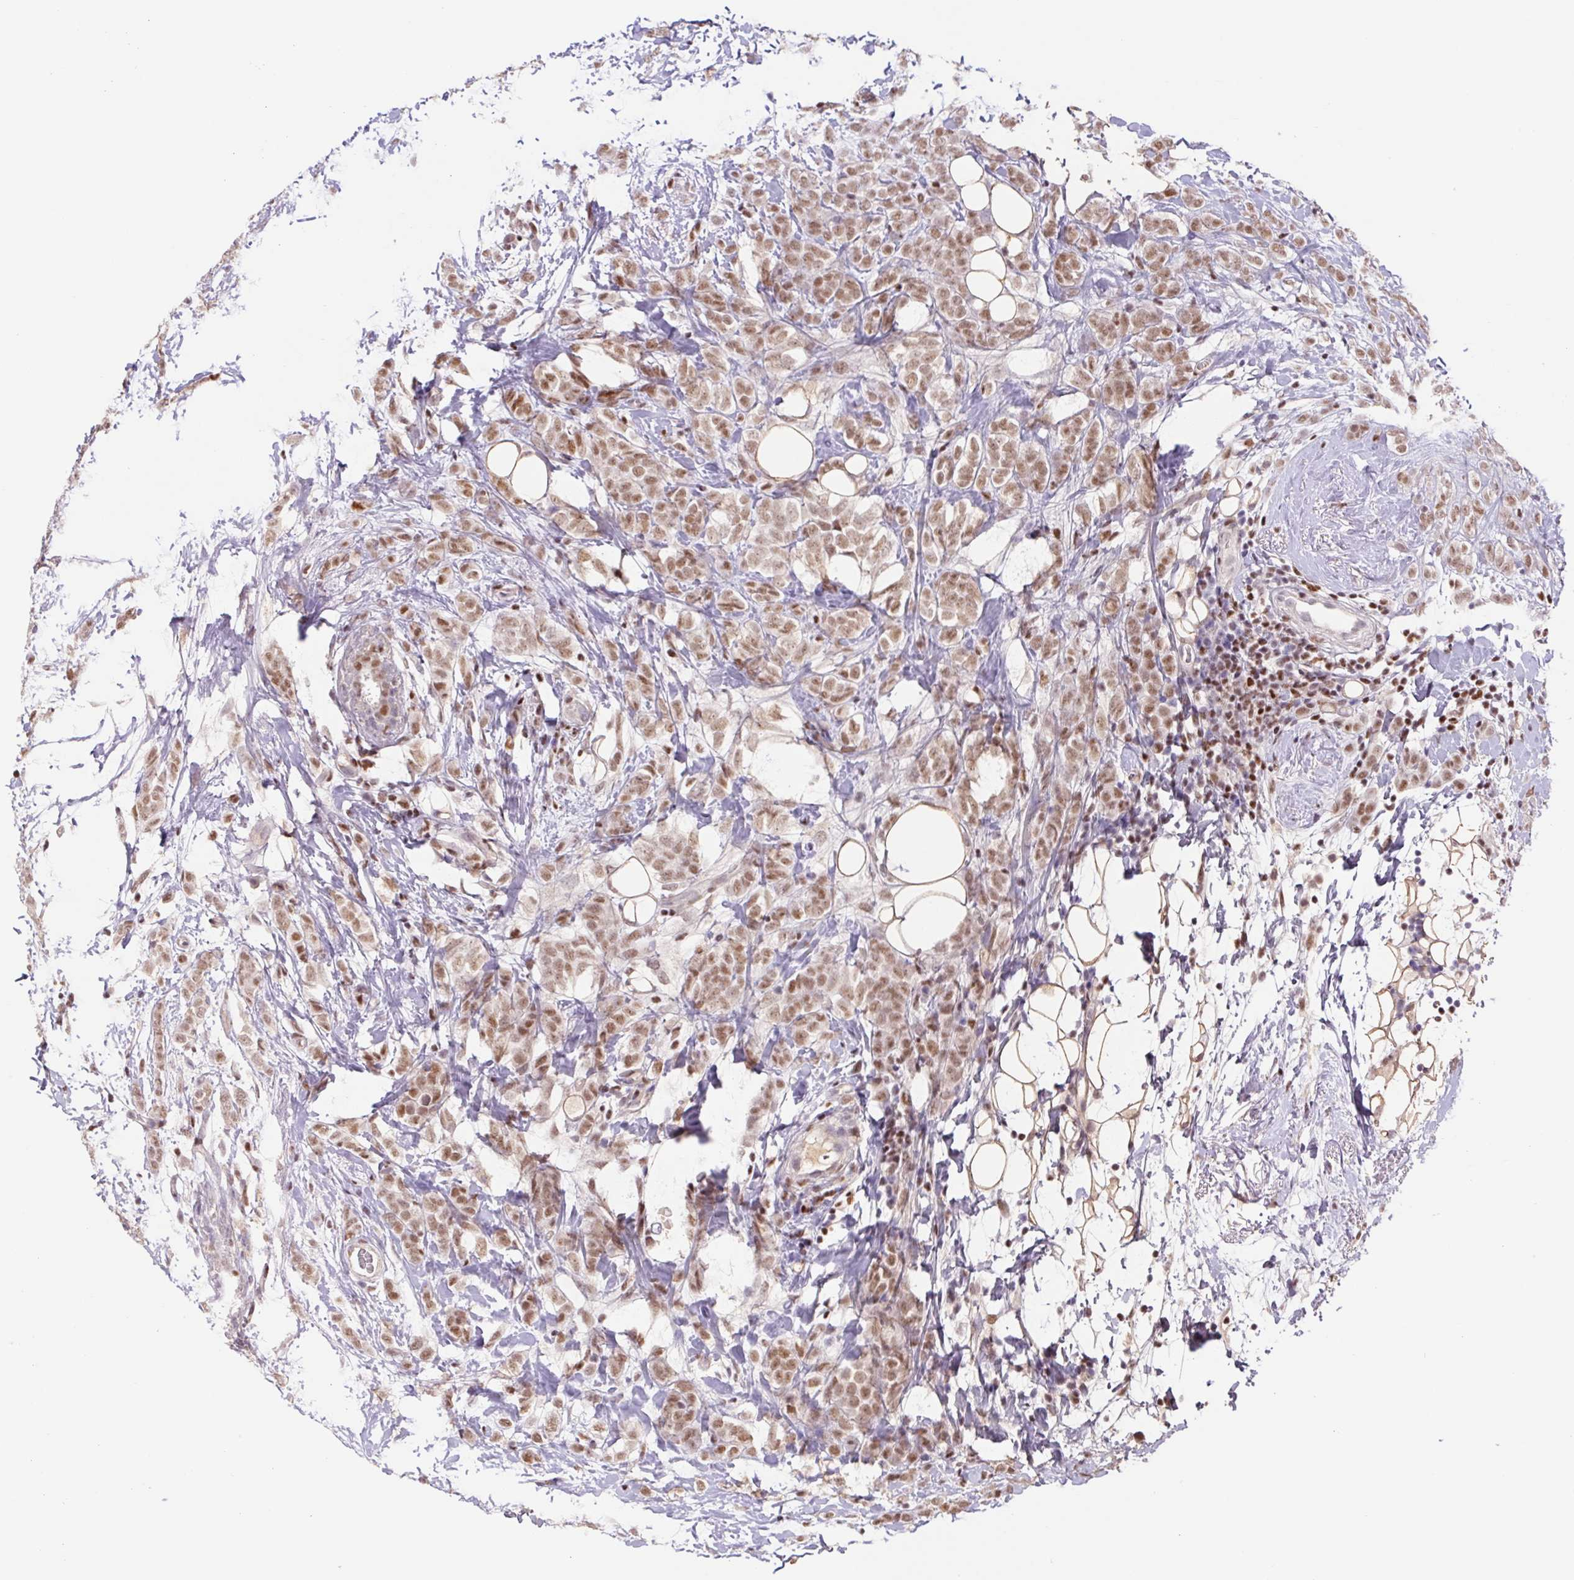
{"staining": {"intensity": "moderate", "quantity": ">75%", "location": "nuclear"}, "tissue": "breast cancer", "cell_type": "Tumor cells", "image_type": "cancer", "snomed": [{"axis": "morphology", "description": "Lobular carcinoma"}, {"axis": "topography", "description": "Breast"}], "caption": "Brown immunohistochemical staining in lobular carcinoma (breast) reveals moderate nuclear expression in approximately >75% of tumor cells.", "gene": "TRERF1", "patient": {"sex": "female", "age": 49}}